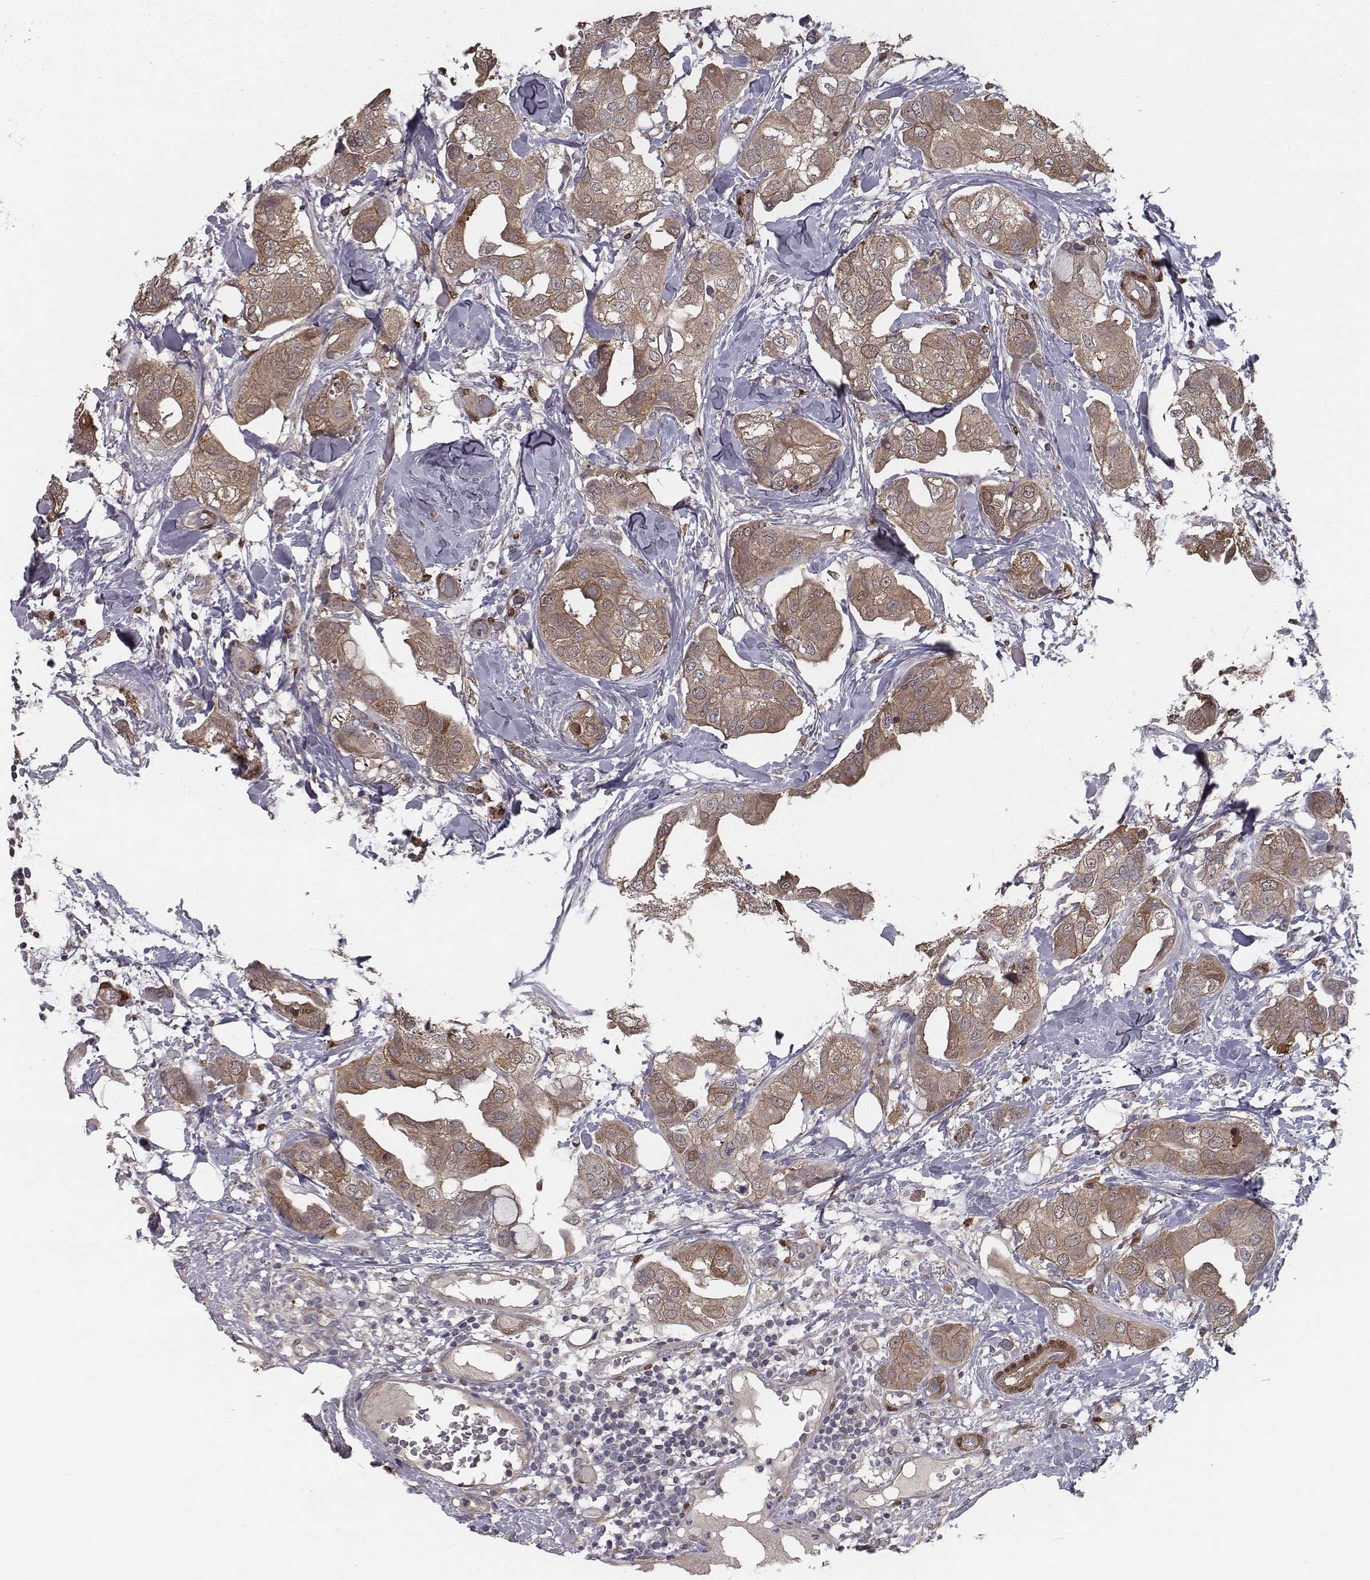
{"staining": {"intensity": "moderate", "quantity": ">75%", "location": "cytoplasmic/membranous,nuclear"}, "tissue": "breast cancer", "cell_type": "Tumor cells", "image_type": "cancer", "snomed": [{"axis": "morphology", "description": "Normal tissue, NOS"}, {"axis": "morphology", "description": "Duct carcinoma"}, {"axis": "topography", "description": "Breast"}], "caption": "Protein expression by immunohistochemistry displays moderate cytoplasmic/membranous and nuclear staining in approximately >75% of tumor cells in breast cancer. Ihc stains the protein of interest in brown and the nuclei are stained blue.", "gene": "ISYNA1", "patient": {"sex": "female", "age": 40}}